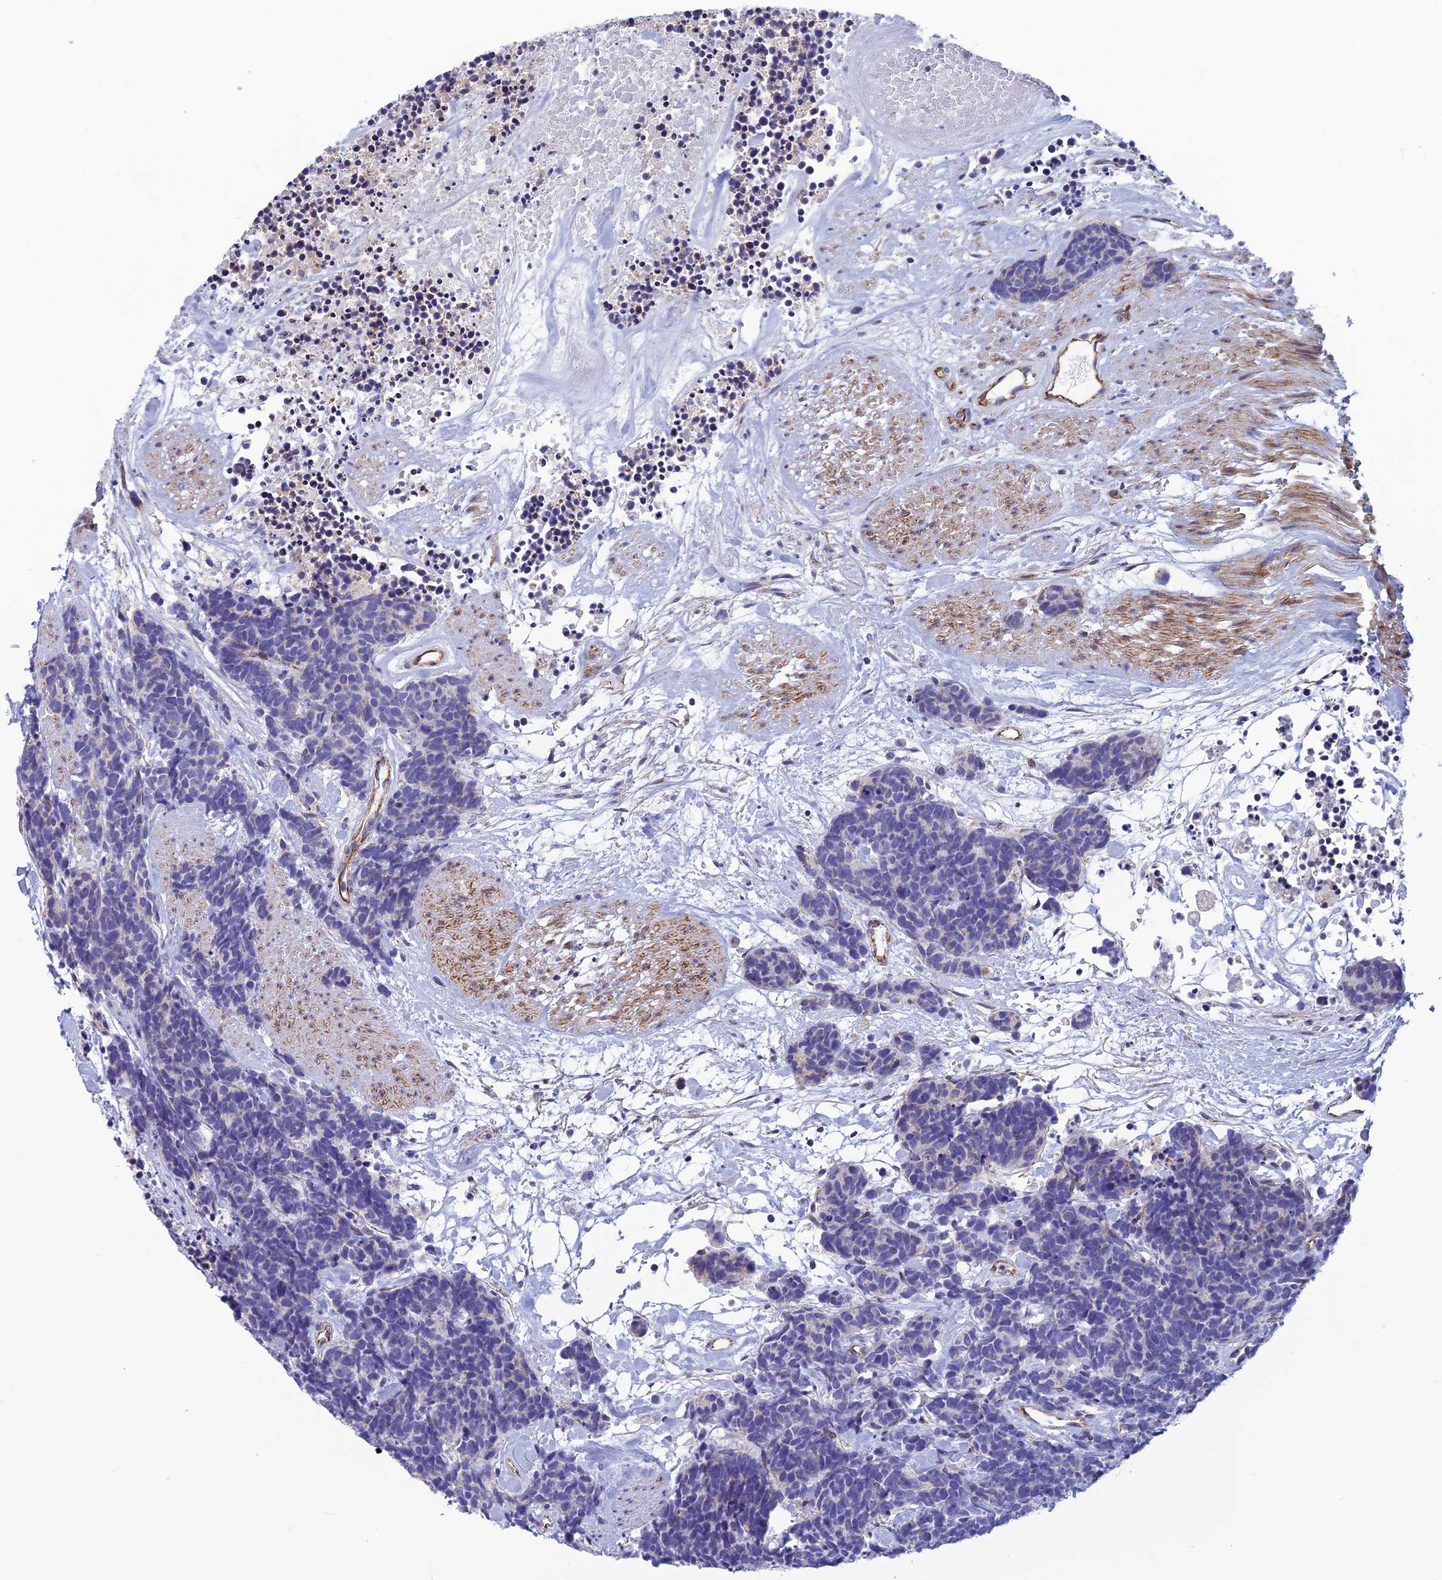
{"staining": {"intensity": "negative", "quantity": "none", "location": "none"}, "tissue": "carcinoid", "cell_type": "Tumor cells", "image_type": "cancer", "snomed": [{"axis": "morphology", "description": "Carcinoma, NOS"}, {"axis": "morphology", "description": "Carcinoid, malignant, NOS"}, {"axis": "topography", "description": "Urinary bladder"}], "caption": "Immunohistochemistry (IHC) photomicrograph of carcinoid stained for a protein (brown), which reveals no staining in tumor cells.", "gene": "POMGNT1", "patient": {"sex": "male", "age": 57}}